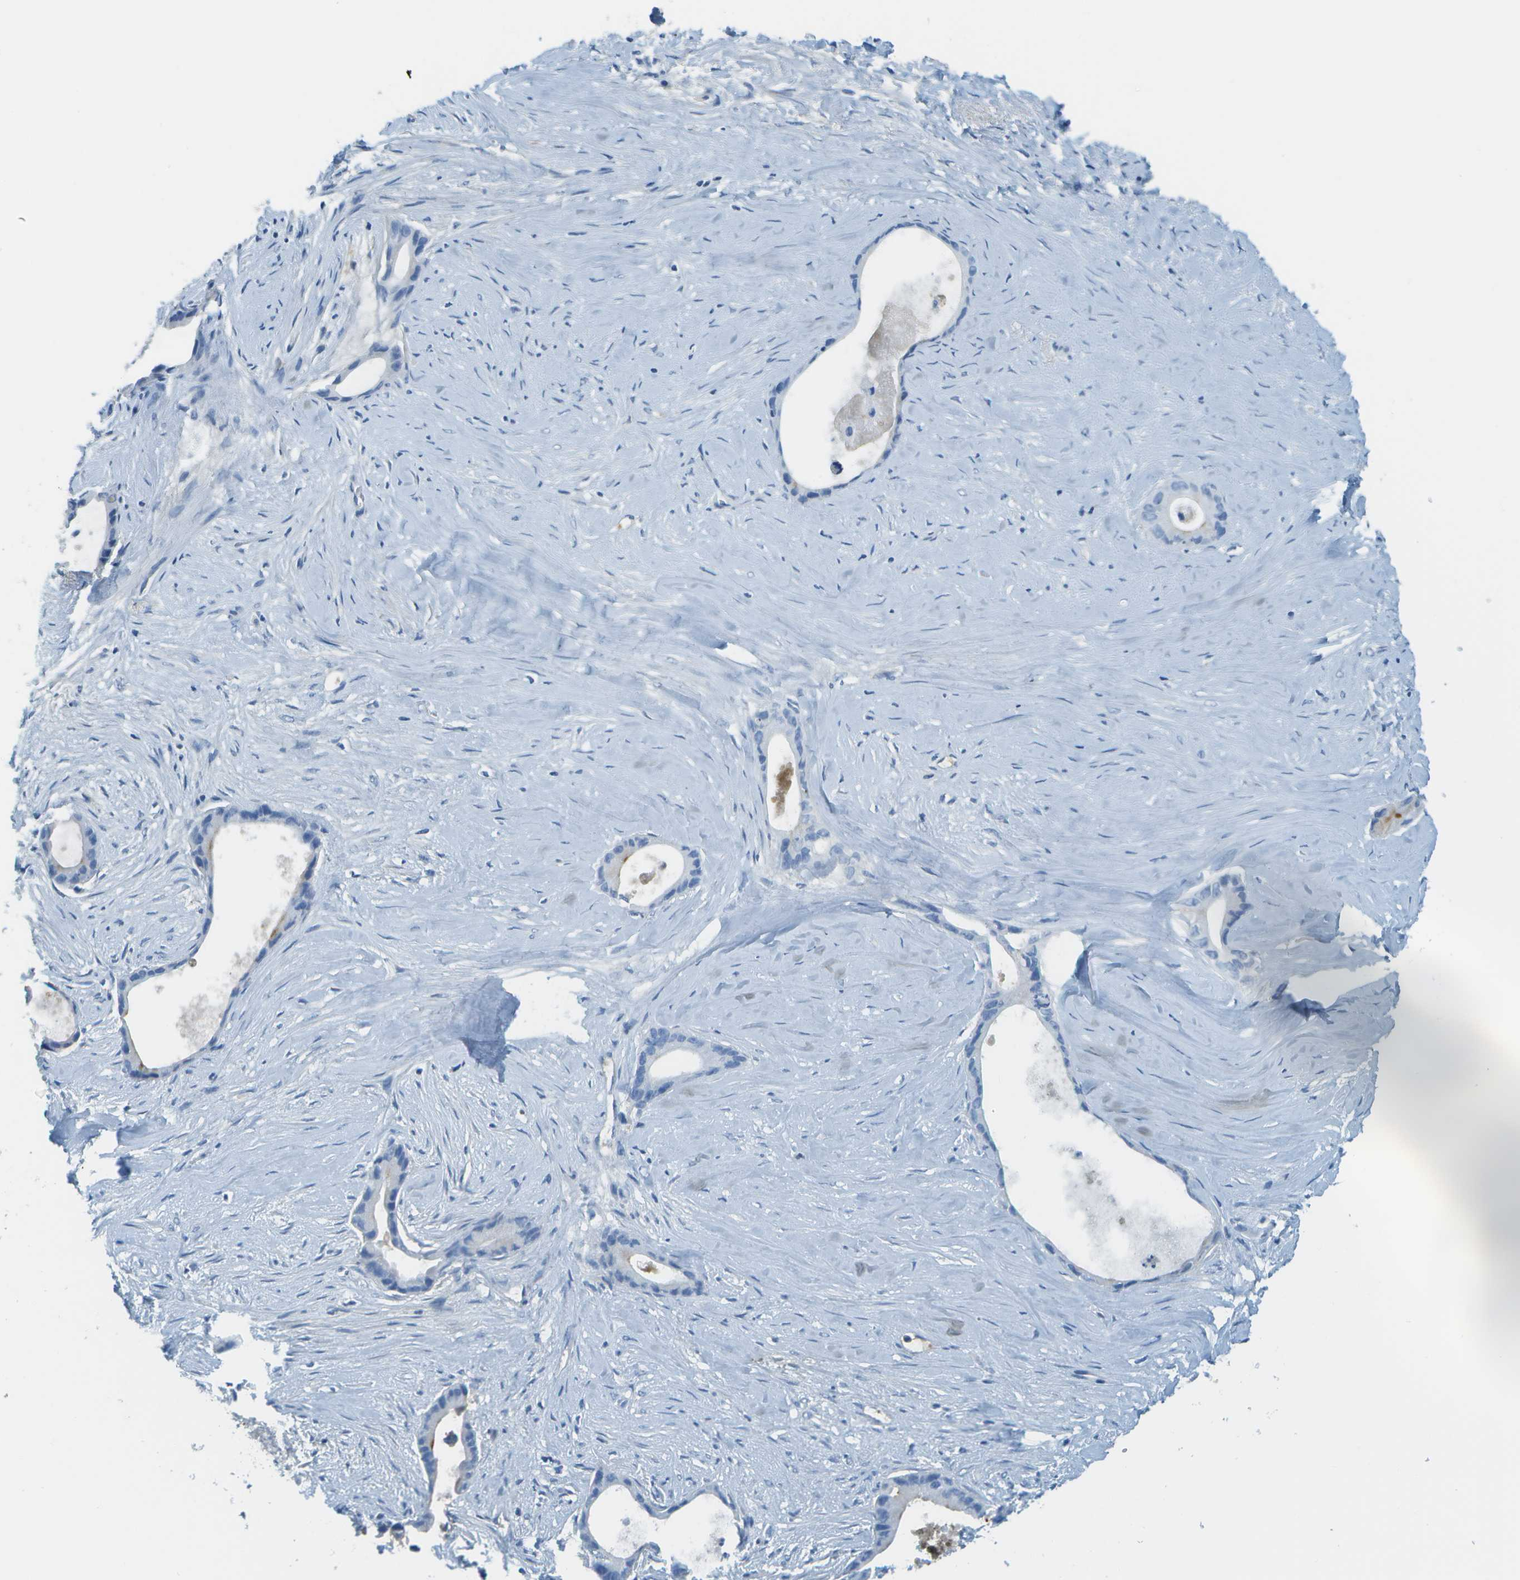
{"staining": {"intensity": "negative", "quantity": "none", "location": "none"}, "tissue": "liver cancer", "cell_type": "Tumor cells", "image_type": "cancer", "snomed": [{"axis": "morphology", "description": "Cholangiocarcinoma"}, {"axis": "topography", "description": "Liver"}], "caption": "Tumor cells show no significant protein positivity in liver cholangiocarcinoma.", "gene": "C1S", "patient": {"sex": "female", "age": 55}}